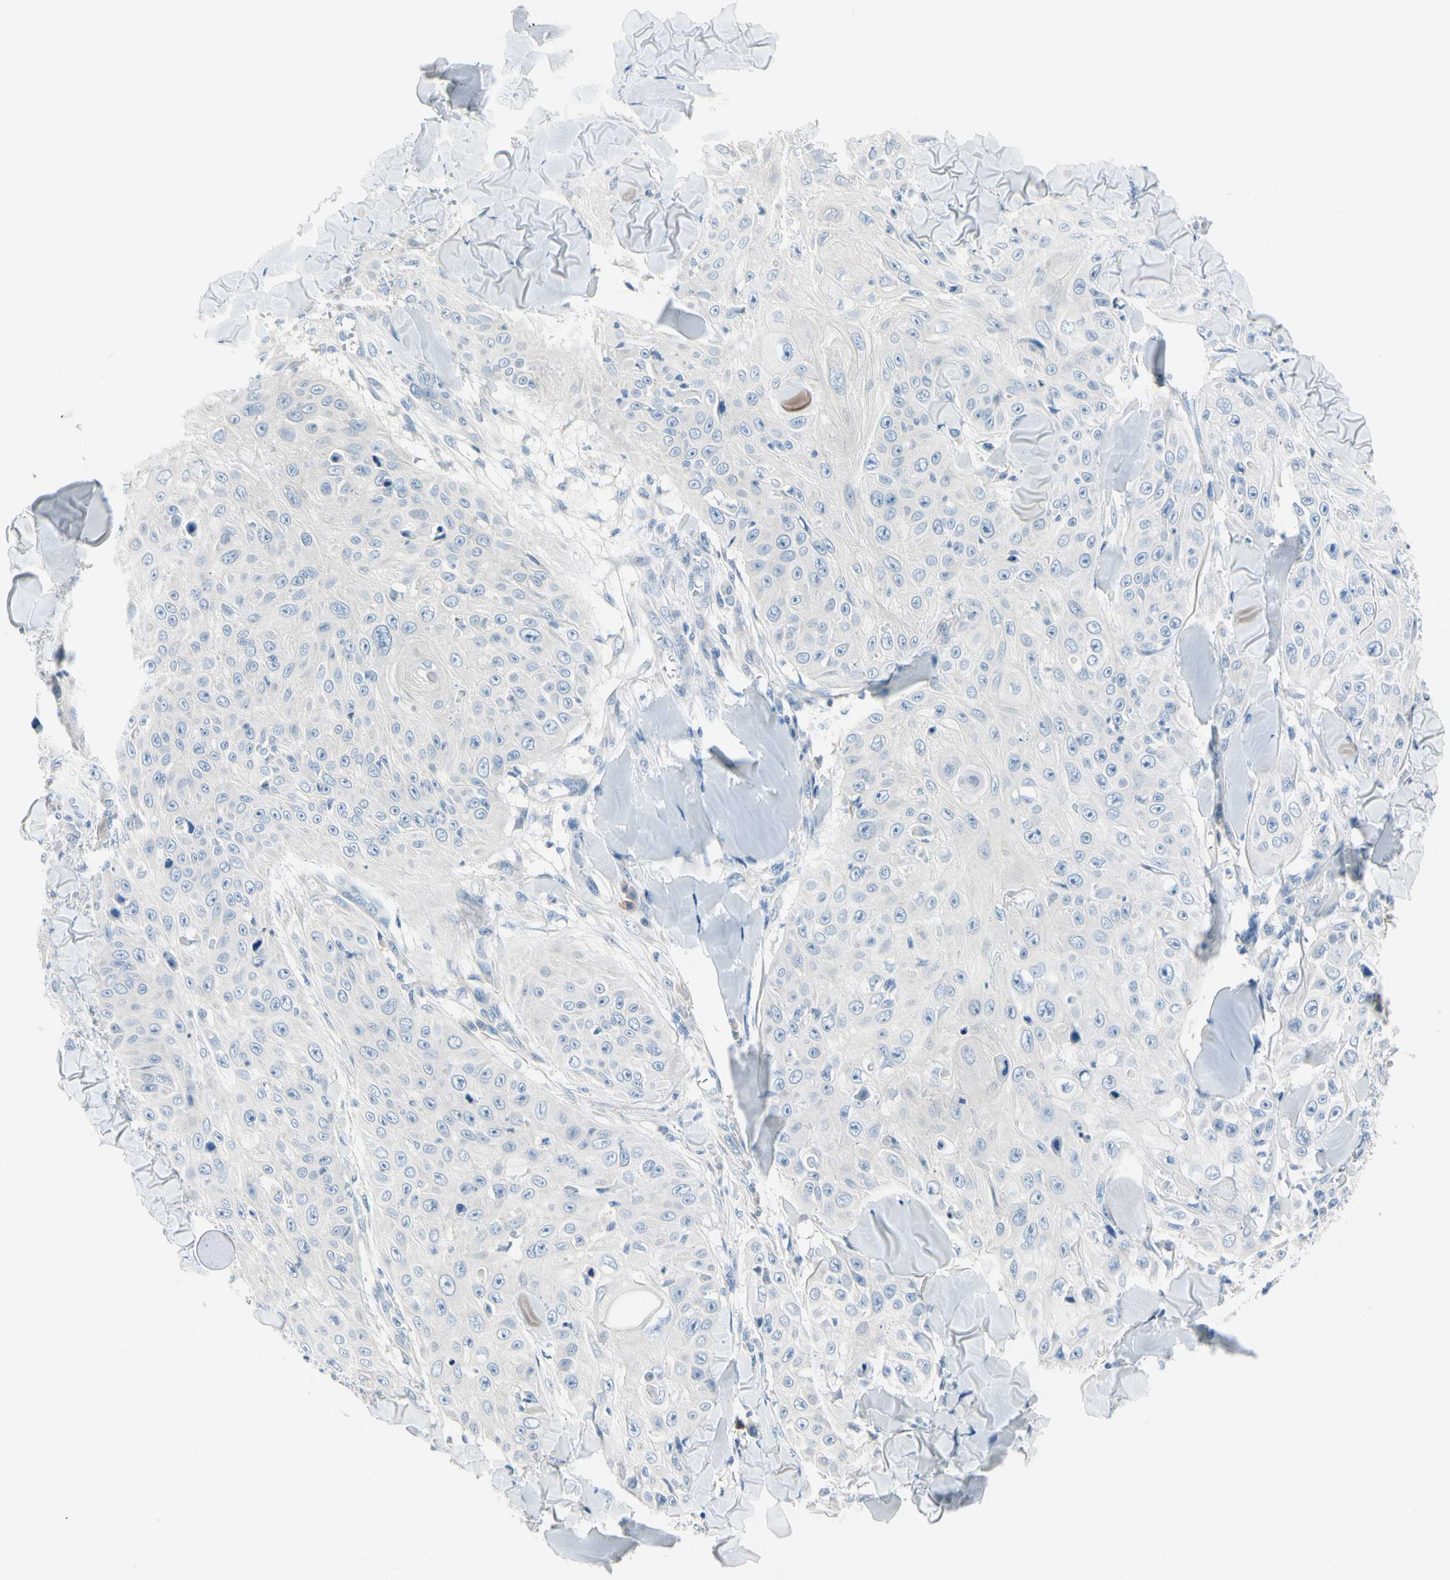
{"staining": {"intensity": "negative", "quantity": "none", "location": "none"}, "tissue": "skin cancer", "cell_type": "Tumor cells", "image_type": "cancer", "snomed": [{"axis": "morphology", "description": "Squamous cell carcinoma, NOS"}, {"axis": "topography", "description": "Skin"}], "caption": "Protein analysis of skin cancer (squamous cell carcinoma) reveals no significant staining in tumor cells.", "gene": "FCER2", "patient": {"sex": "male", "age": 86}}